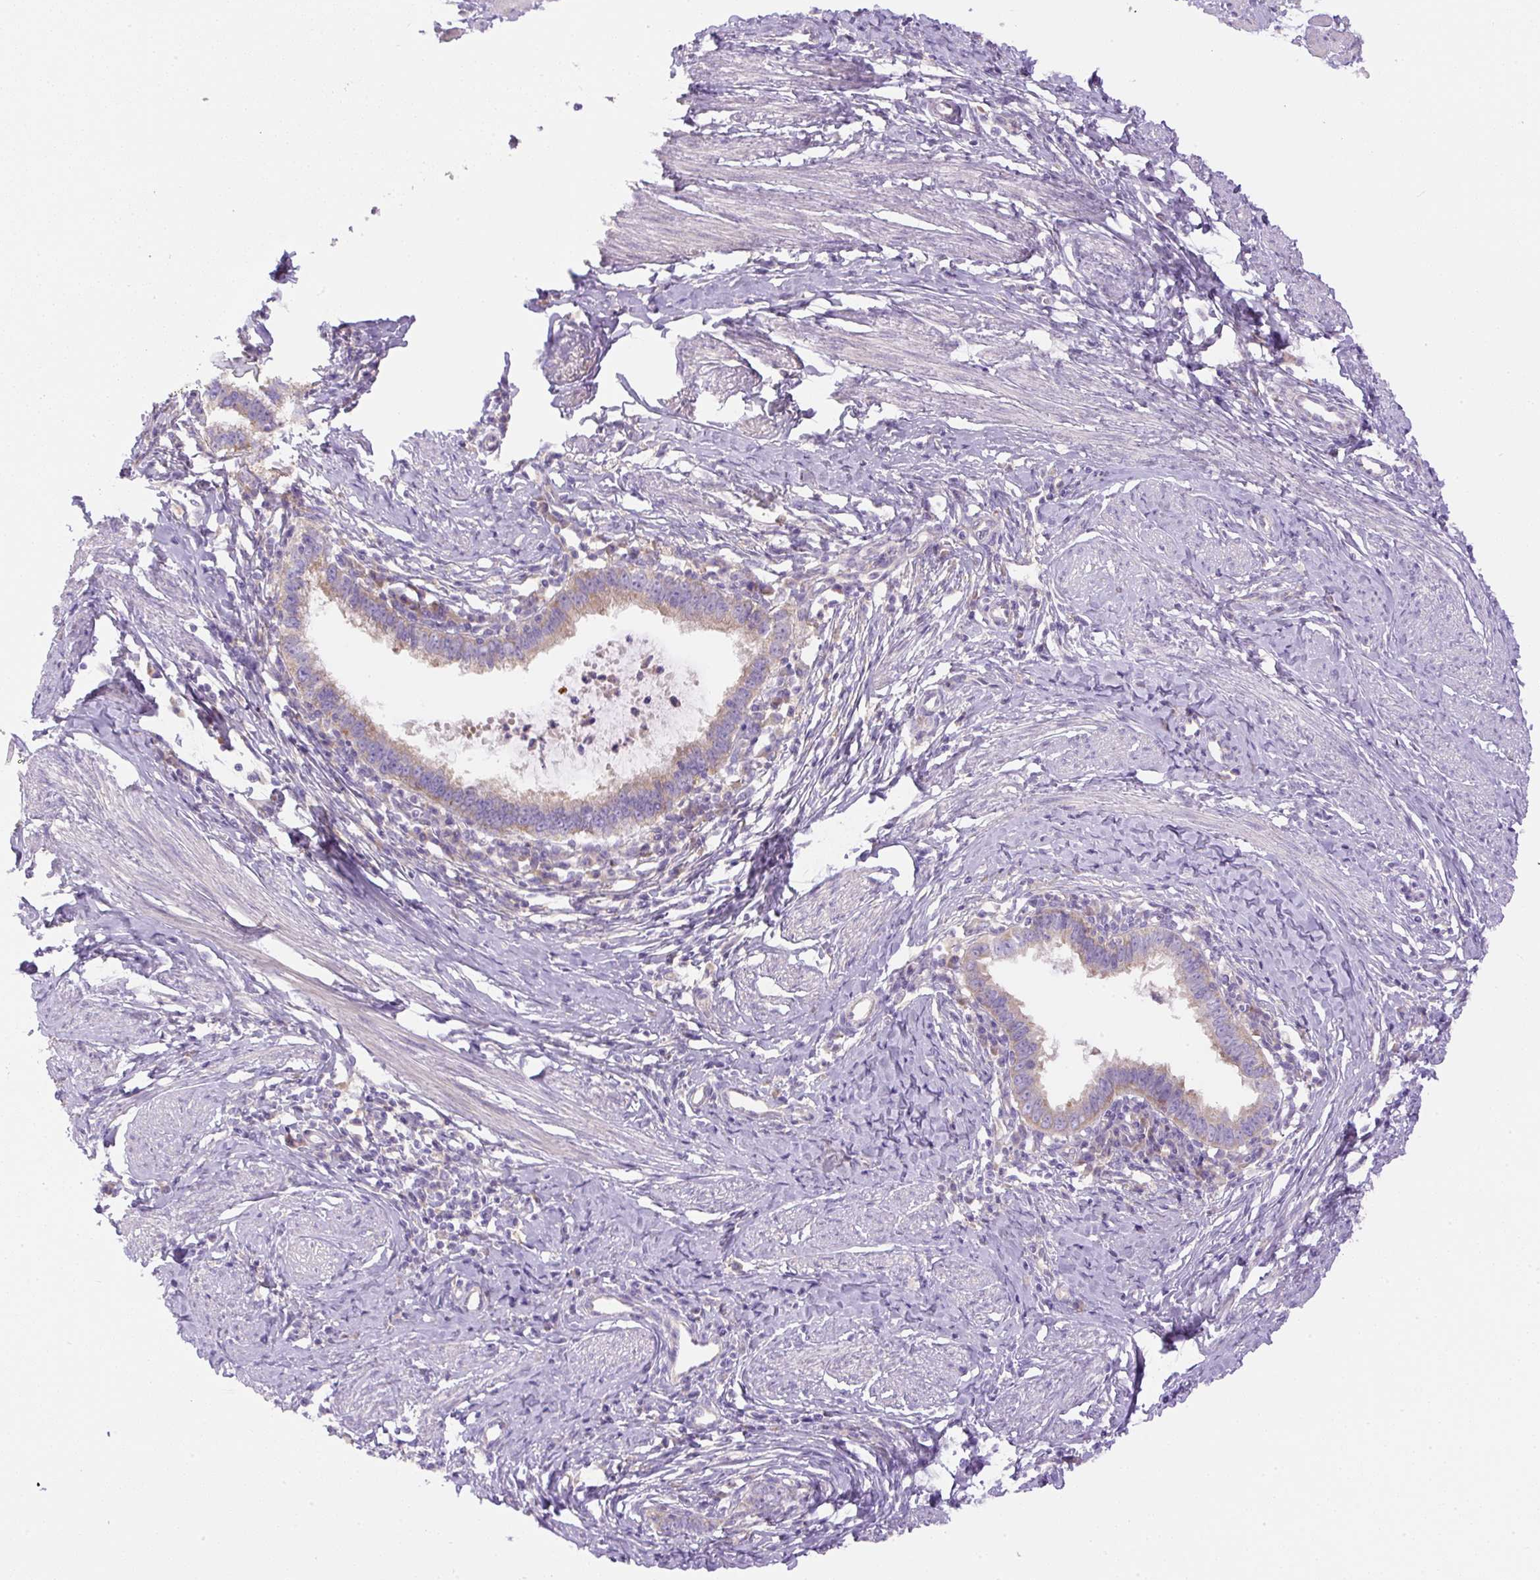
{"staining": {"intensity": "weak", "quantity": "25%-75%", "location": "cytoplasmic/membranous"}, "tissue": "cervical cancer", "cell_type": "Tumor cells", "image_type": "cancer", "snomed": [{"axis": "morphology", "description": "Adenocarcinoma, NOS"}, {"axis": "topography", "description": "Cervix"}], "caption": "DAB (3,3'-diaminobenzidine) immunohistochemical staining of human cervical adenocarcinoma demonstrates weak cytoplasmic/membranous protein positivity in about 25%-75% of tumor cells.", "gene": "DAPK1", "patient": {"sex": "female", "age": 36}}